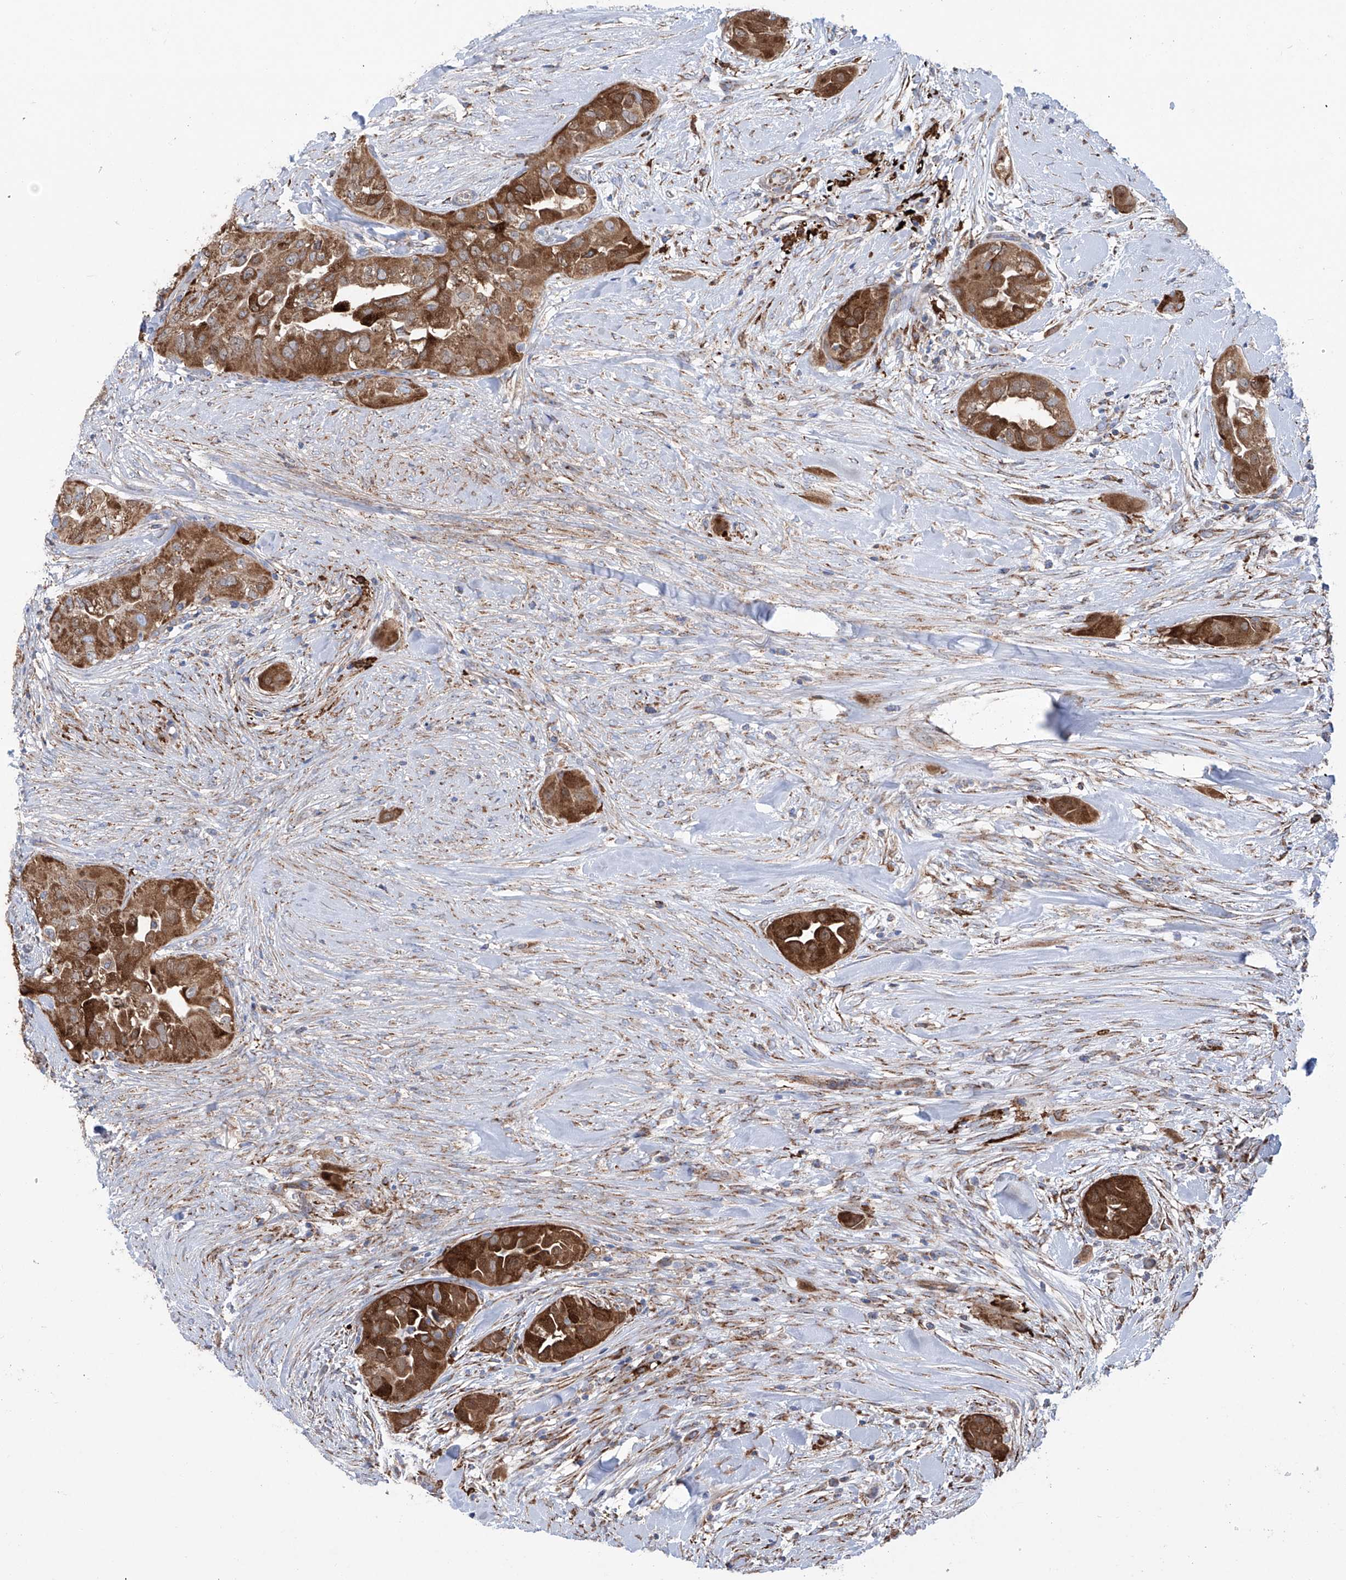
{"staining": {"intensity": "strong", "quantity": ">75%", "location": "cytoplasmic/membranous"}, "tissue": "thyroid cancer", "cell_type": "Tumor cells", "image_type": "cancer", "snomed": [{"axis": "morphology", "description": "Papillary adenocarcinoma, NOS"}, {"axis": "topography", "description": "Thyroid gland"}], "caption": "Immunohistochemical staining of human thyroid cancer demonstrates high levels of strong cytoplasmic/membranous expression in approximately >75% of tumor cells.", "gene": "ALDH6A1", "patient": {"sex": "female", "age": 59}}